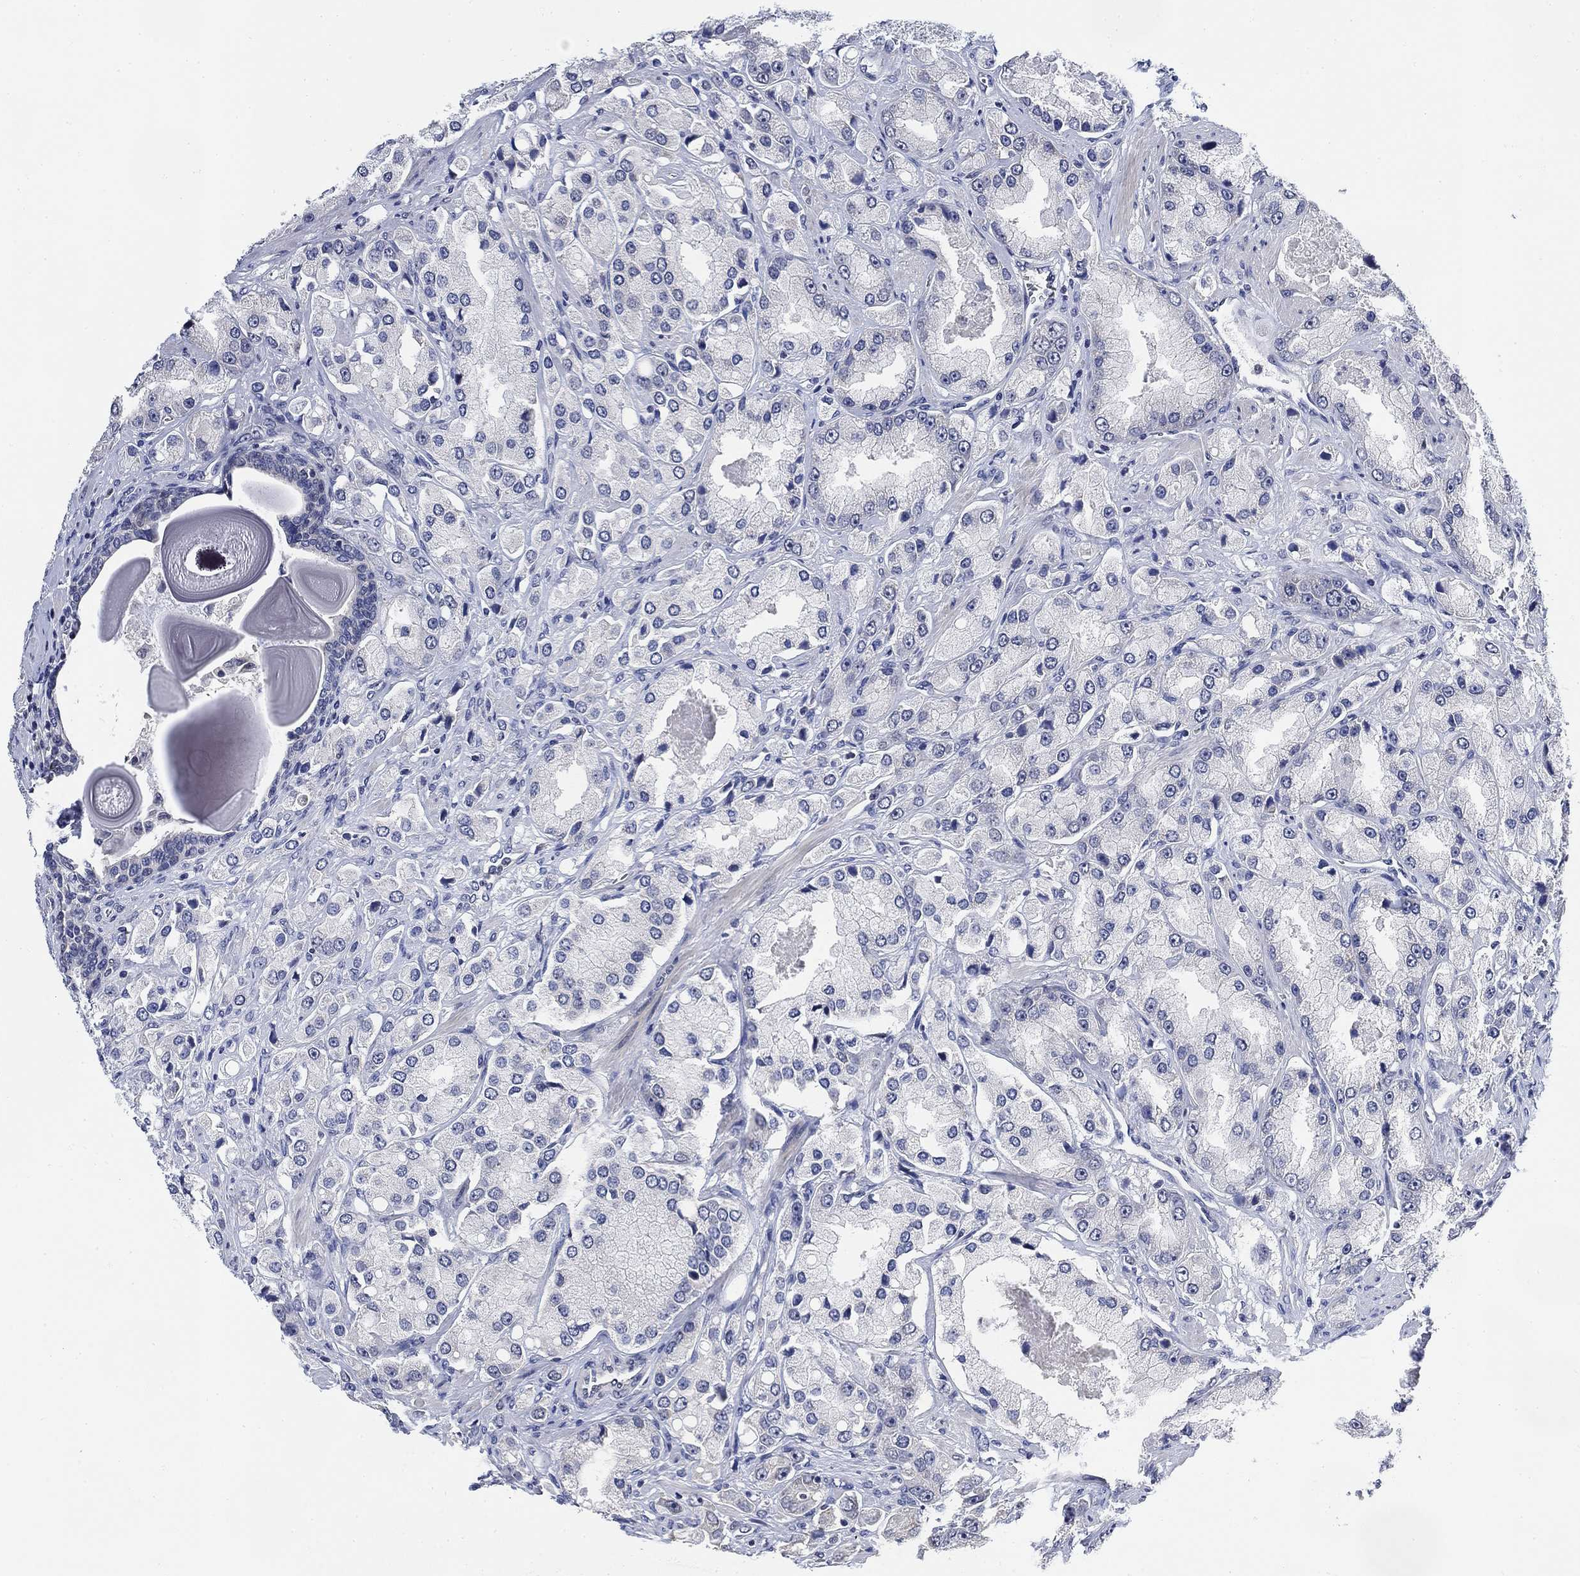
{"staining": {"intensity": "negative", "quantity": "none", "location": "none"}, "tissue": "prostate cancer", "cell_type": "Tumor cells", "image_type": "cancer", "snomed": [{"axis": "morphology", "description": "Adenocarcinoma, NOS"}, {"axis": "topography", "description": "Prostate and seminal vesicle, NOS"}, {"axis": "topography", "description": "Prostate"}], "caption": "Immunohistochemical staining of prostate cancer shows no significant expression in tumor cells.", "gene": "DAZL", "patient": {"sex": "male", "age": 64}}